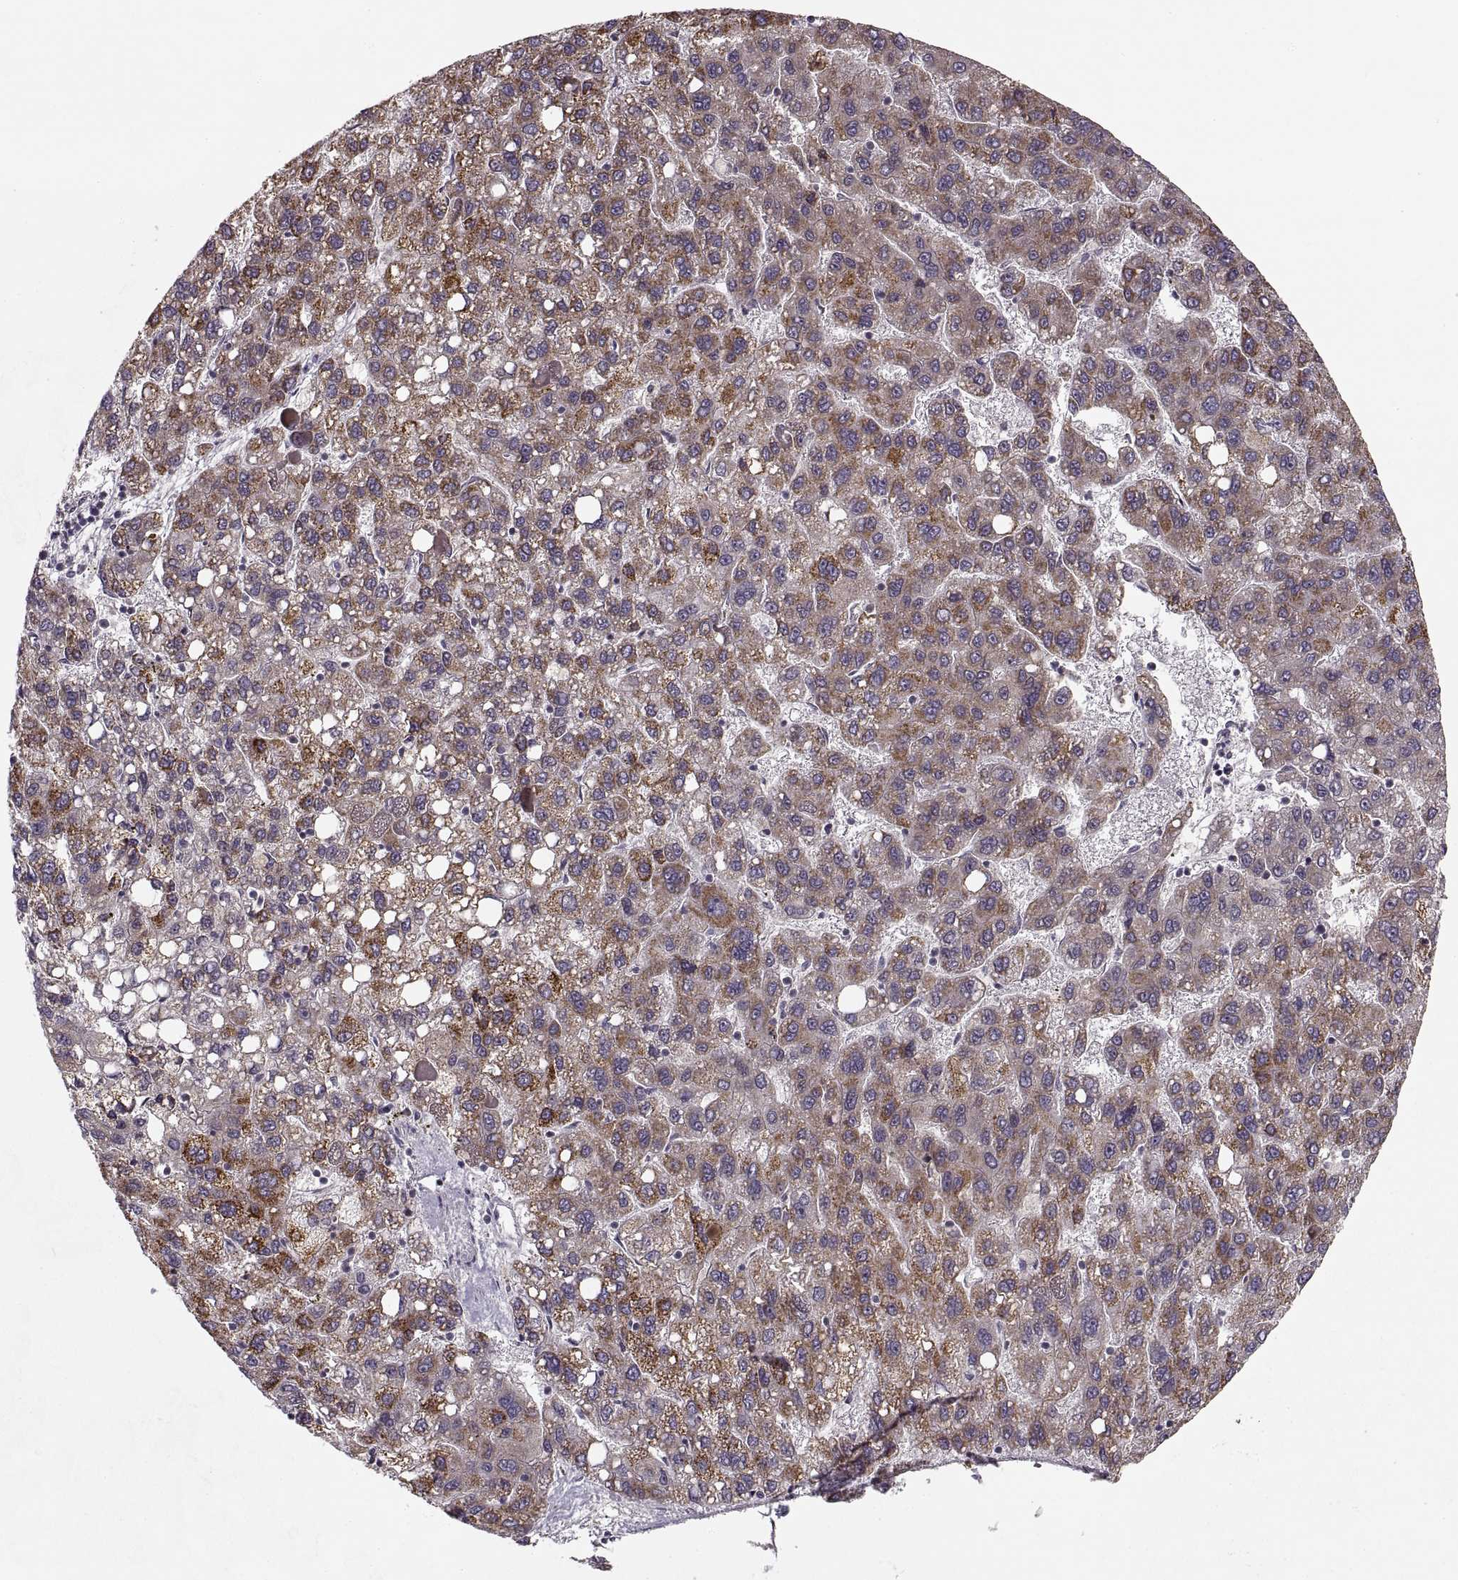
{"staining": {"intensity": "moderate", "quantity": "25%-75%", "location": "cytoplasmic/membranous"}, "tissue": "liver cancer", "cell_type": "Tumor cells", "image_type": "cancer", "snomed": [{"axis": "morphology", "description": "Carcinoma, Hepatocellular, NOS"}, {"axis": "topography", "description": "Liver"}], "caption": "Tumor cells show medium levels of moderate cytoplasmic/membranous expression in approximately 25%-75% of cells in liver cancer (hepatocellular carcinoma).", "gene": "ASIC3", "patient": {"sex": "female", "age": 82}}